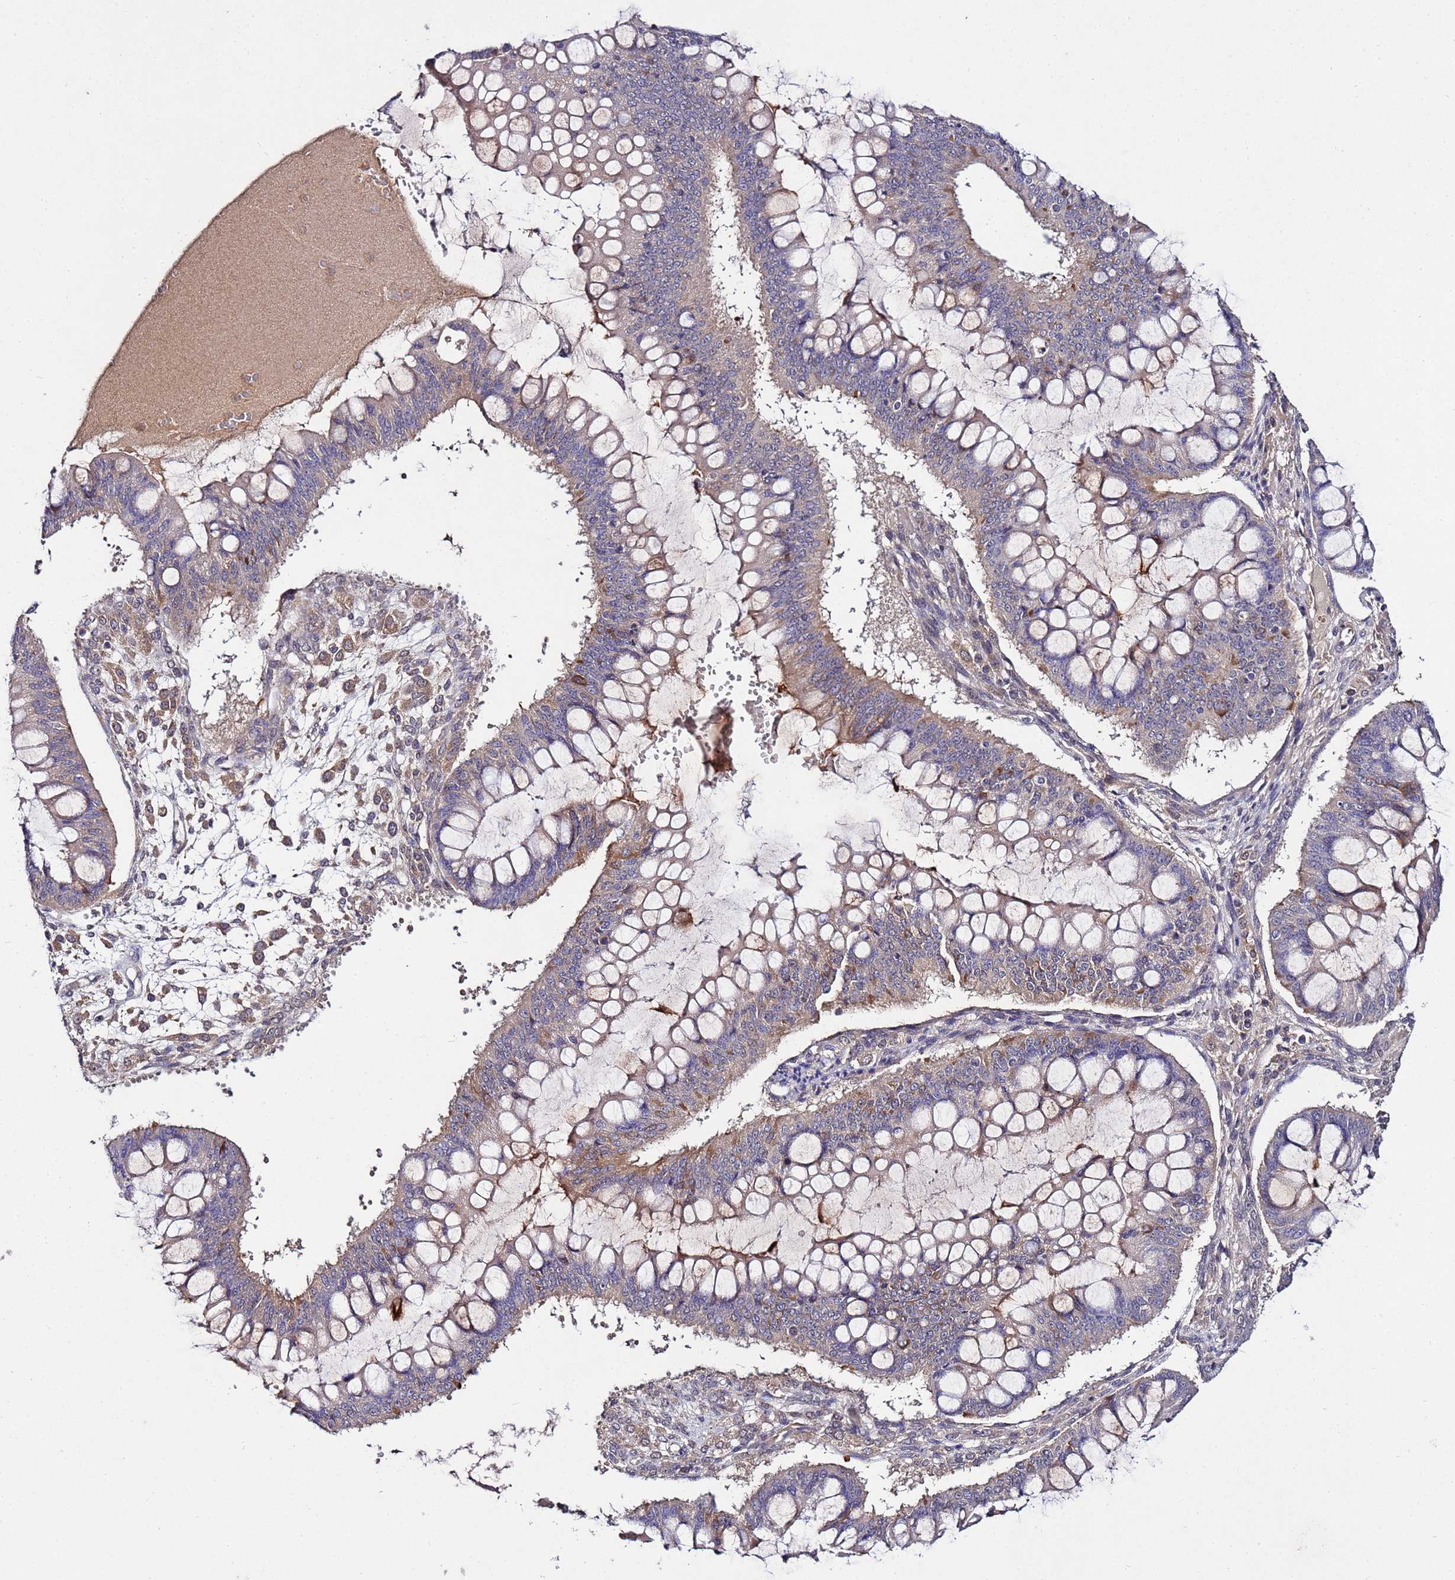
{"staining": {"intensity": "moderate", "quantity": "<25%", "location": "cytoplasmic/membranous"}, "tissue": "ovarian cancer", "cell_type": "Tumor cells", "image_type": "cancer", "snomed": [{"axis": "morphology", "description": "Cystadenocarcinoma, mucinous, NOS"}, {"axis": "topography", "description": "Ovary"}], "caption": "Moderate cytoplasmic/membranous expression for a protein is seen in about <25% of tumor cells of ovarian mucinous cystadenocarcinoma using immunohistochemistry (IHC).", "gene": "GSPT2", "patient": {"sex": "female", "age": 73}}